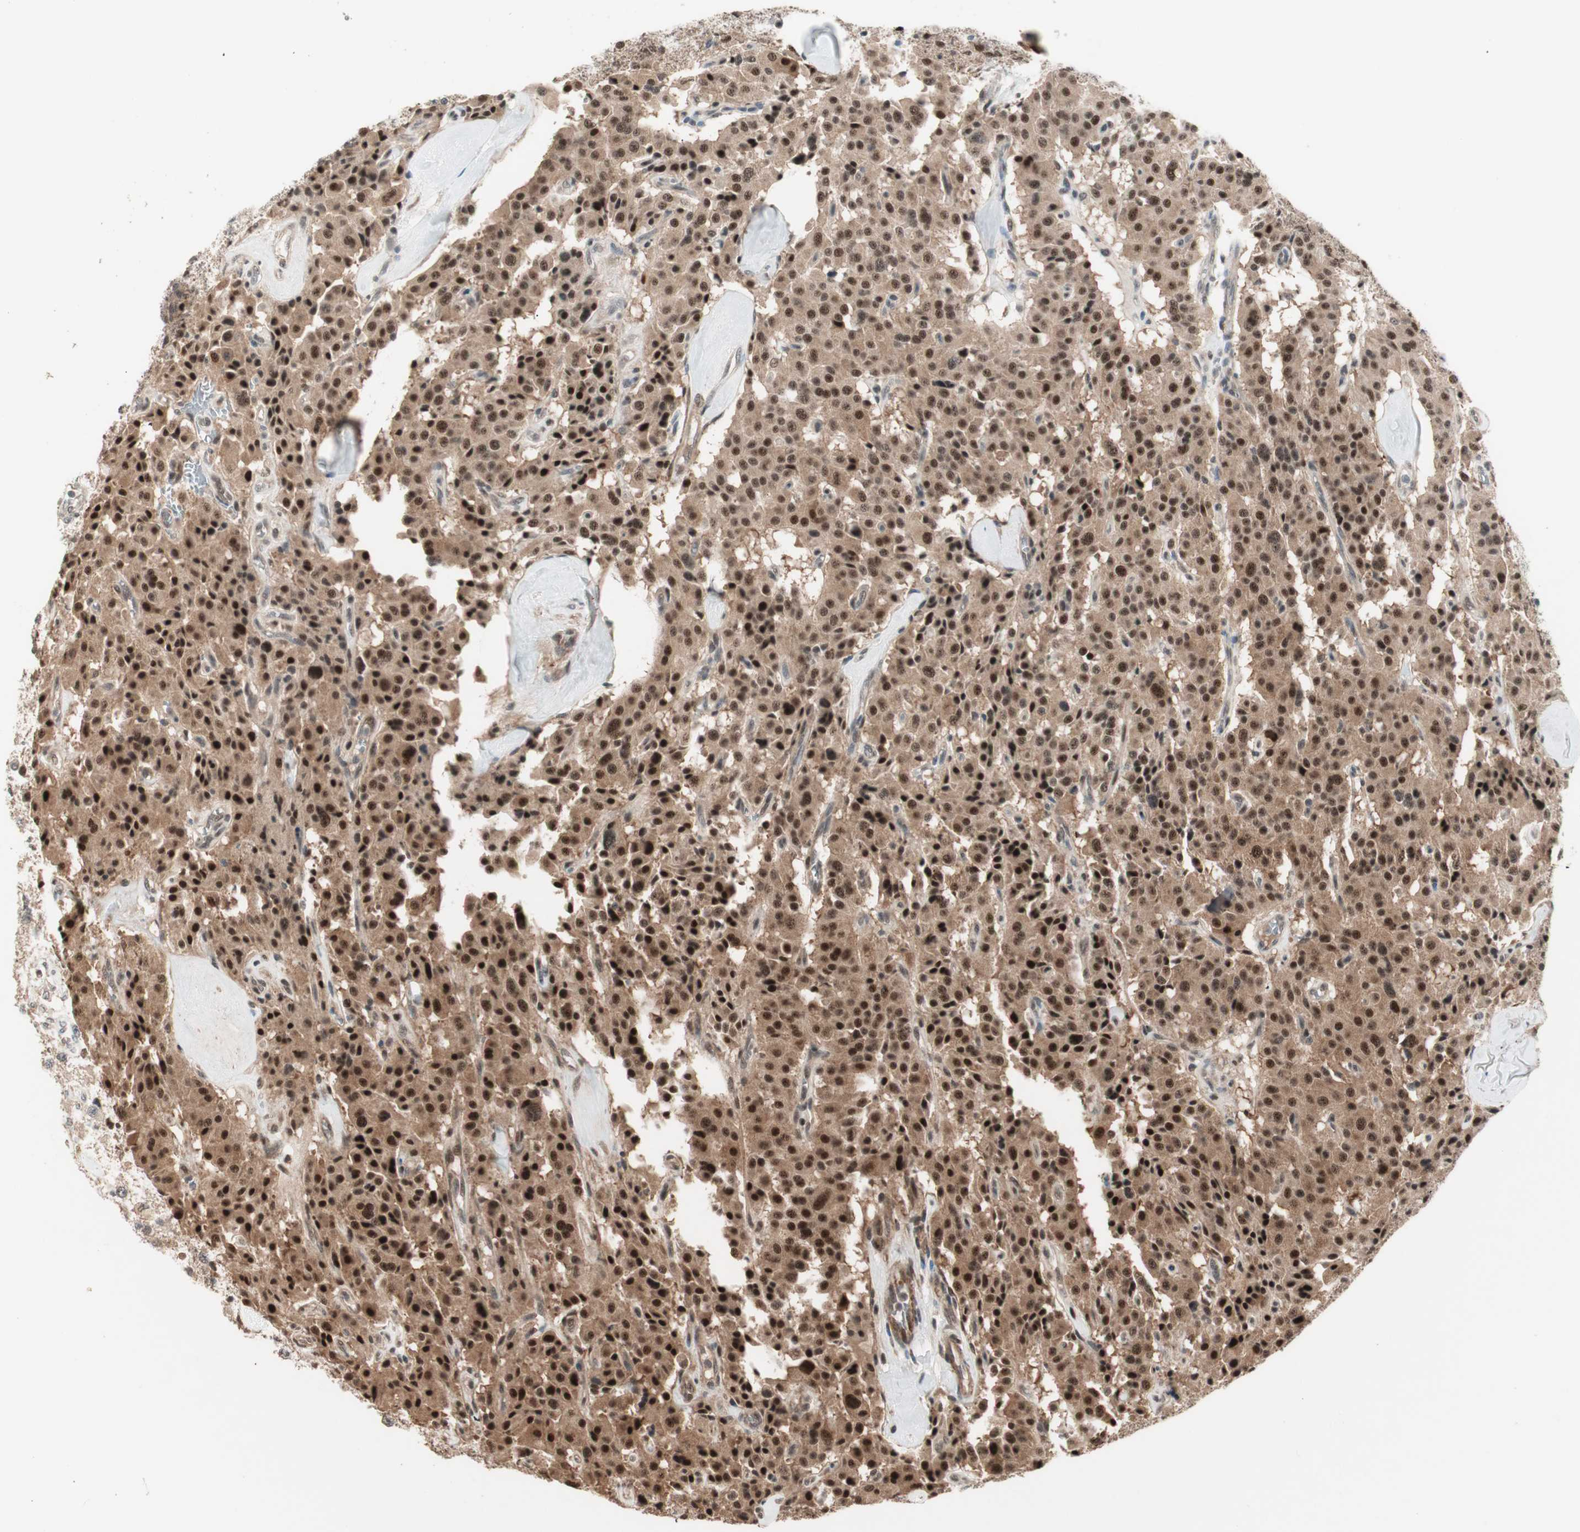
{"staining": {"intensity": "strong", "quantity": ">75%", "location": "cytoplasmic/membranous,nuclear"}, "tissue": "carcinoid", "cell_type": "Tumor cells", "image_type": "cancer", "snomed": [{"axis": "morphology", "description": "Carcinoid, malignant, NOS"}, {"axis": "topography", "description": "Lung"}], "caption": "Immunohistochemistry histopathology image of carcinoid stained for a protein (brown), which shows high levels of strong cytoplasmic/membranous and nuclear staining in about >75% of tumor cells.", "gene": "ZSCAN31", "patient": {"sex": "male", "age": 30}}